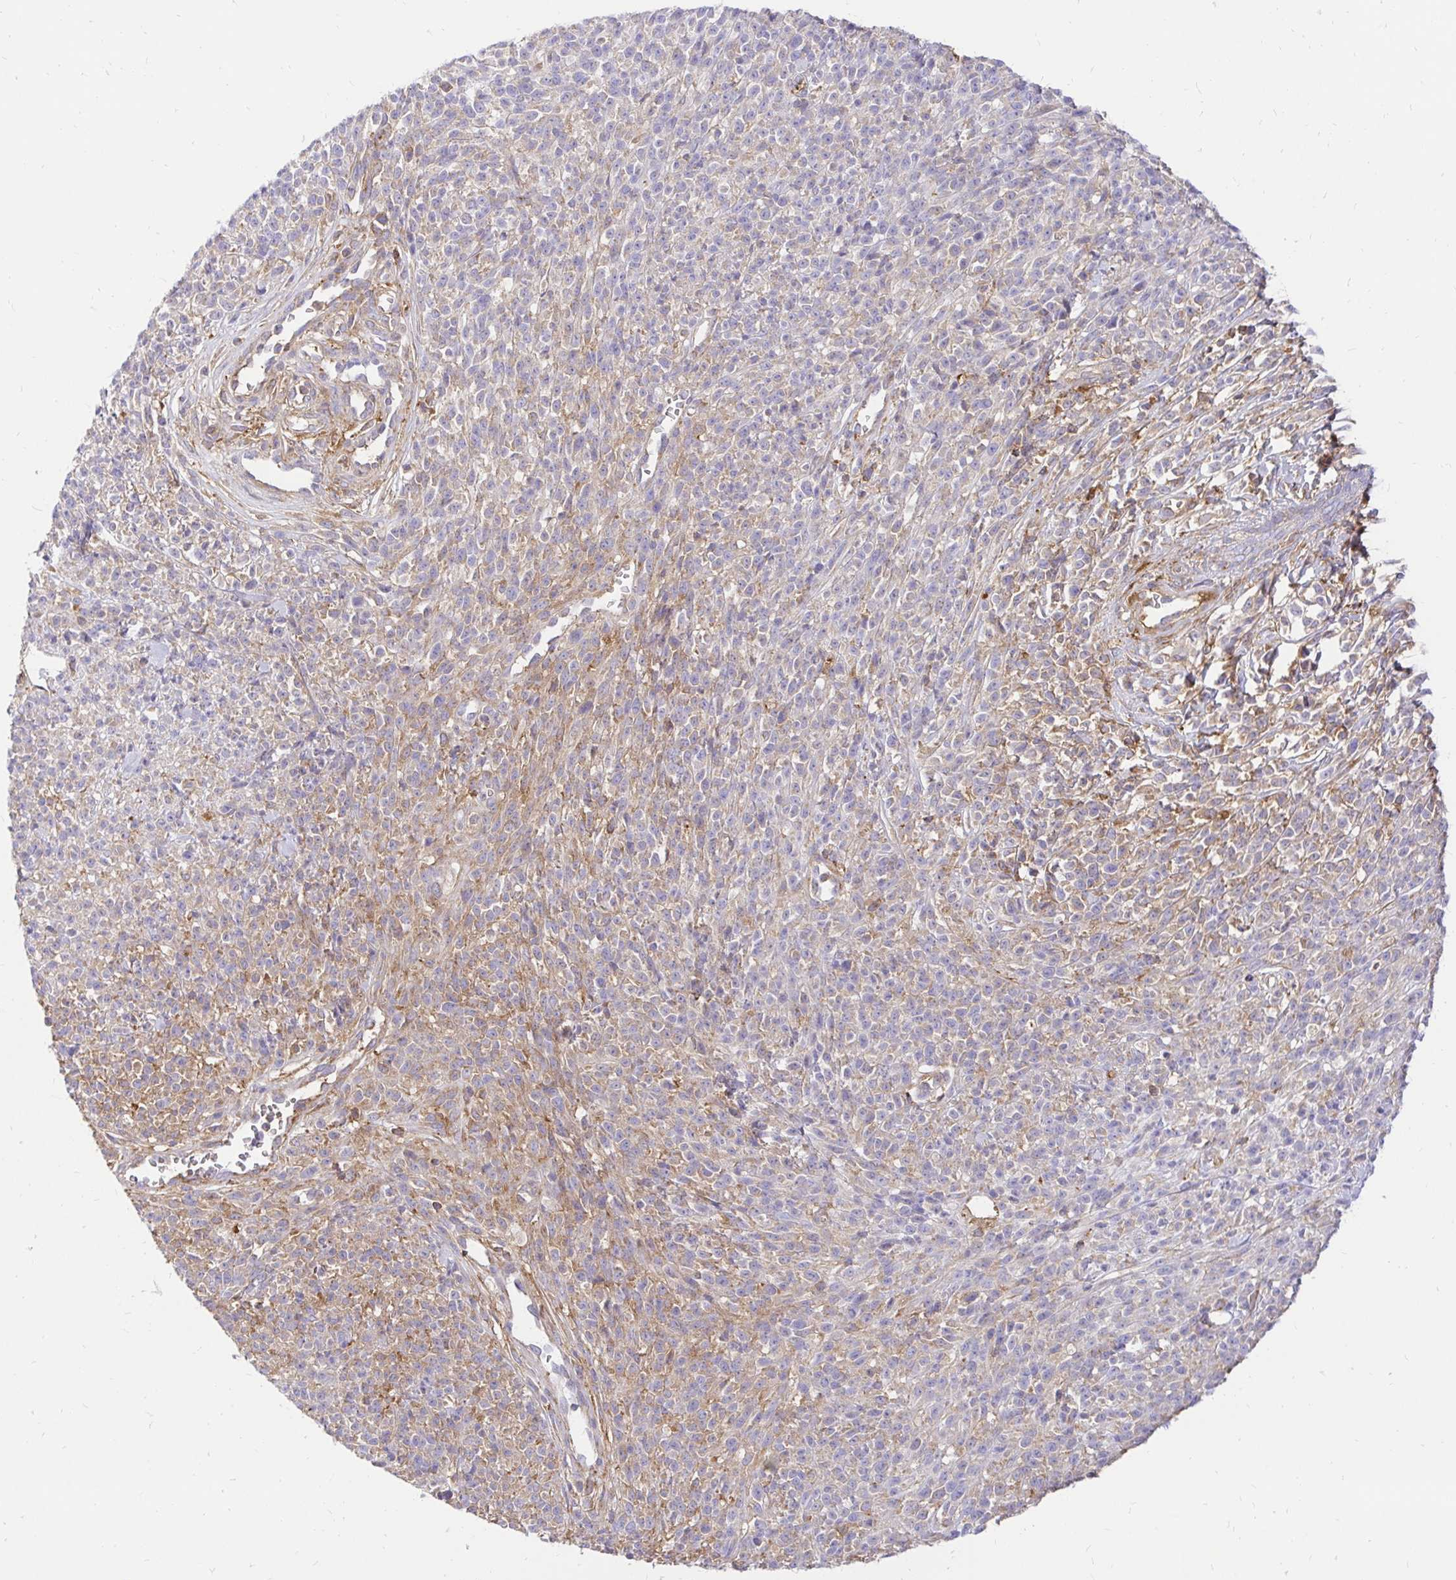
{"staining": {"intensity": "weak", "quantity": "25%-75%", "location": "cytoplasmic/membranous"}, "tissue": "melanoma", "cell_type": "Tumor cells", "image_type": "cancer", "snomed": [{"axis": "morphology", "description": "Malignant melanoma, NOS"}, {"axis": "topography", "description": "Skin"}, {"axis": "topography", "description": "Skin of trunk"}], "caption": "Immunohistochemistry image of neoplastic tissue: malignant melanoma stained using immunohistochemistry (IHC) shows low levels of weak protein expression localized specifically in the cytoplasmic/membranous of tumor cells, appearing as a cytoplasmic/membranous brown color.", "gene": "ABCB10", "patient": {"sex": "male", "age": 74}}